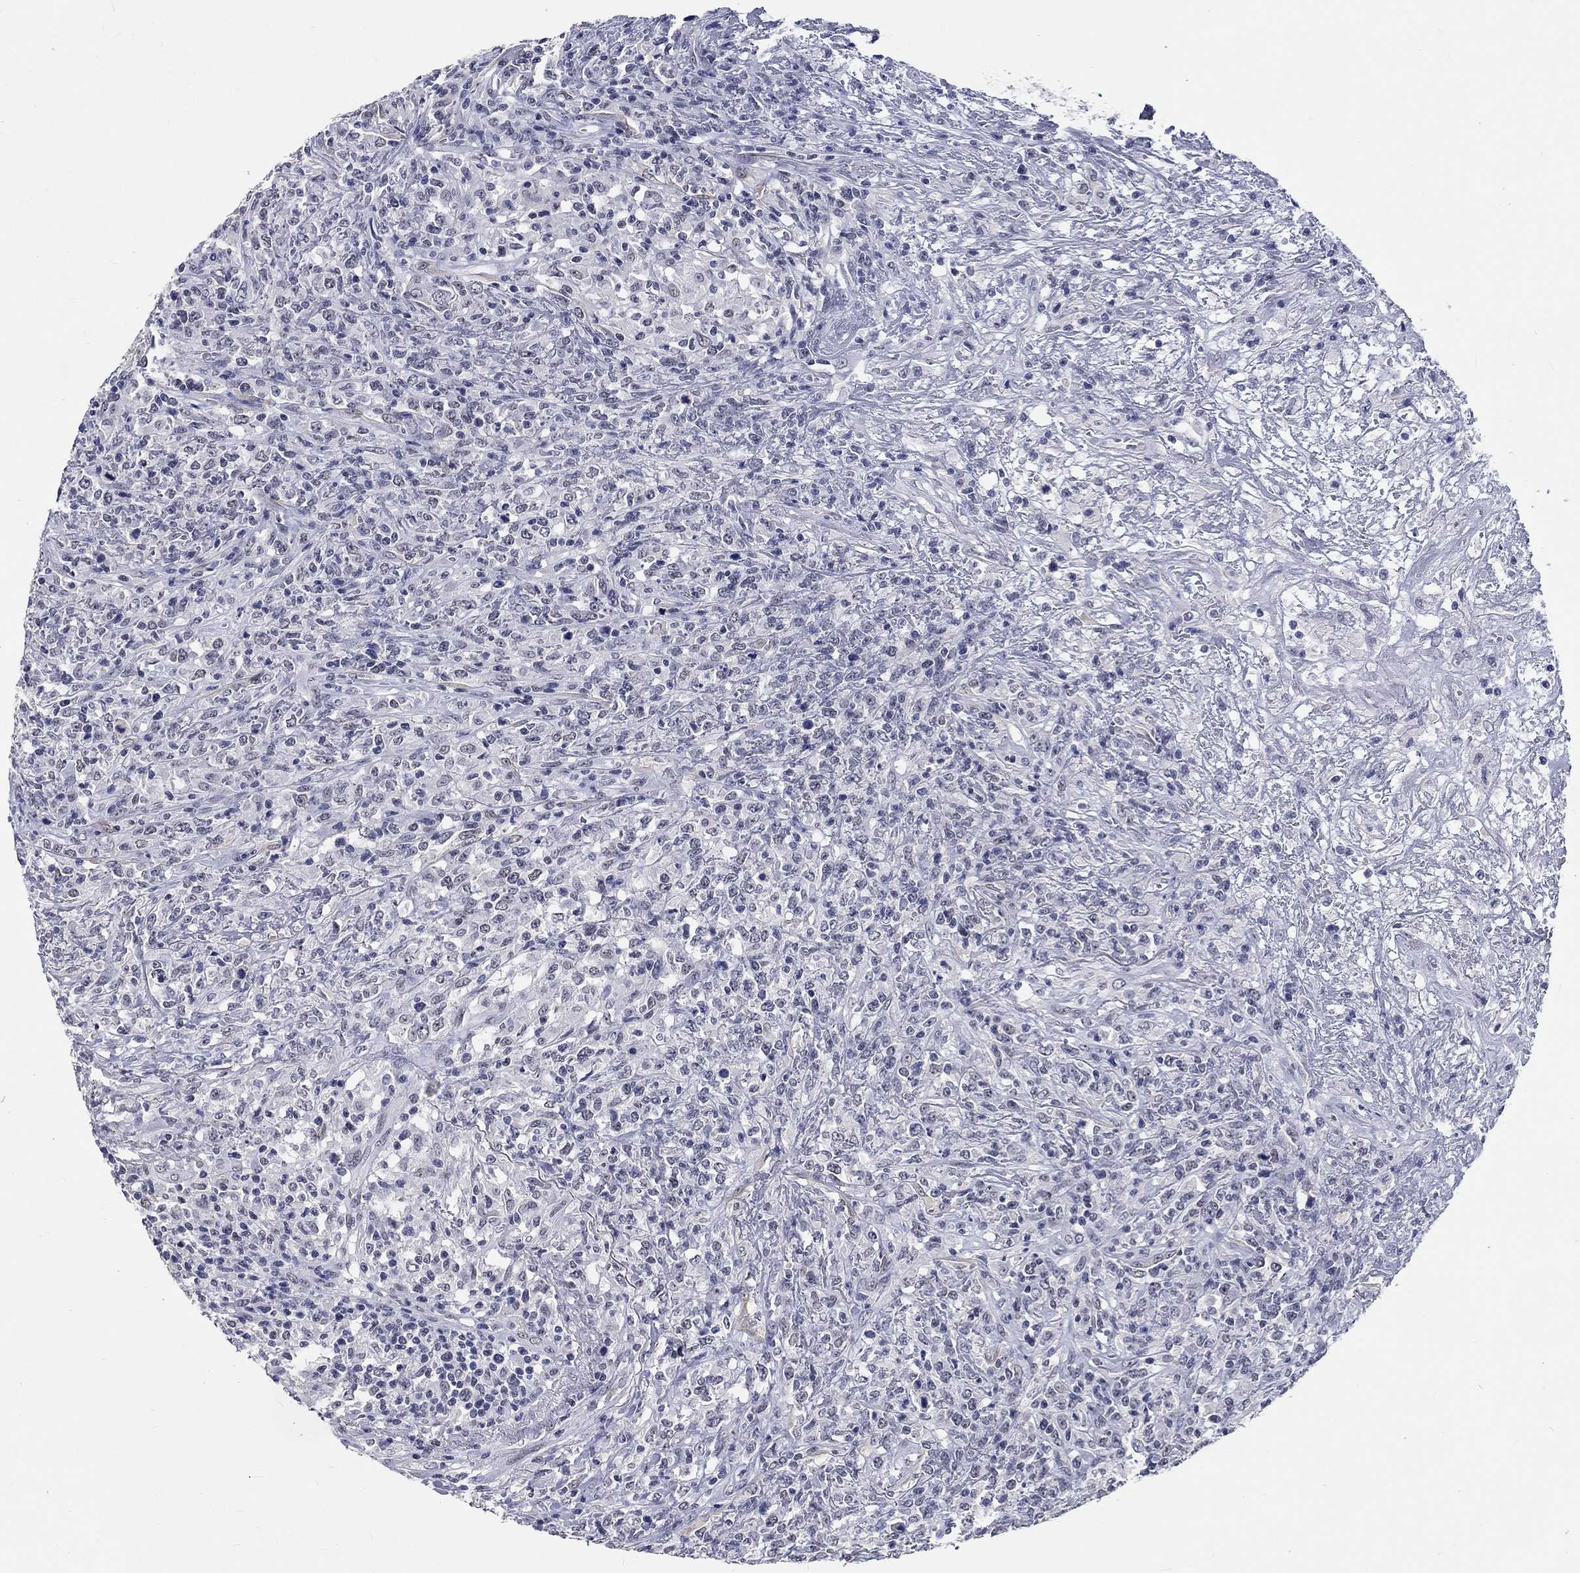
{"staining": {"intensity": "negative", "quantity": "none", "location": "none"}, "tissue": "lymphoma", "cell_type": "Tumor cells", "image_type": "cancer", "snomed": [{"axis": "morphology", "description": "Malignant lymphoma, non-Hodgkin's type, High grade"}, {"axis": "topography", "description": "Lung"}], "caption": "Micrograph shows no protein positivity in tumor cells of lymphoma tissue.", "gene": "GRIN1", "patient": {"sex": "male", "age": 79}}